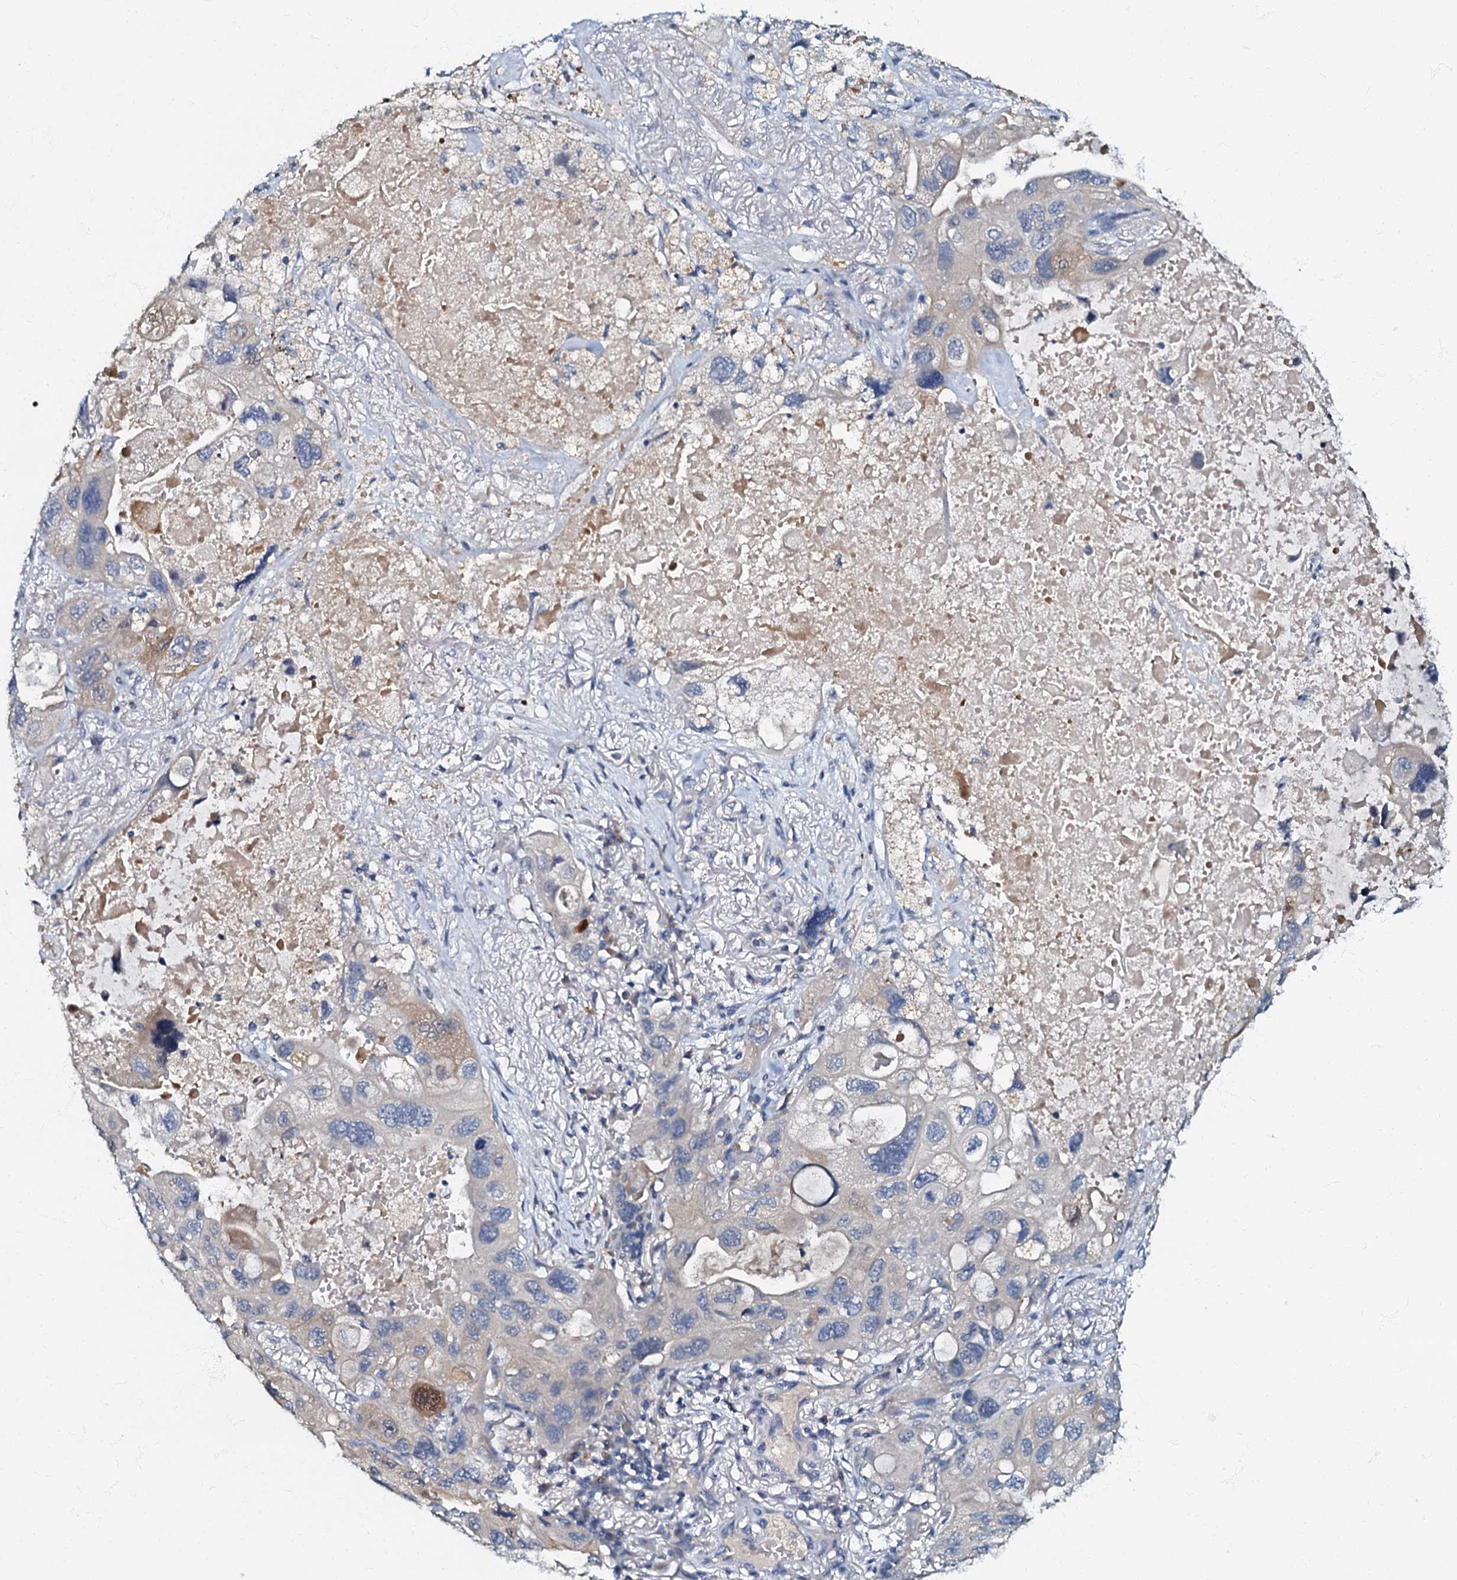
{"staining": {"intensity": "negative", "quantity": "none", "location": "none"}, "tissue": "lung cancer", "cell_type": "Tumor cells", "image_type": "cancer", "snomed": [{"axis": "morphology", "description": "Squamous cell carcinoma, NOS"}, {"axis": "topography", "description": "Lung"}], "caption": "Histopathology image shows no significant protein positivity in tumor cells of lung squamous cell carcinoma.", "gene": "OLAH", "patient": {"sex": "female", "age": 73}}